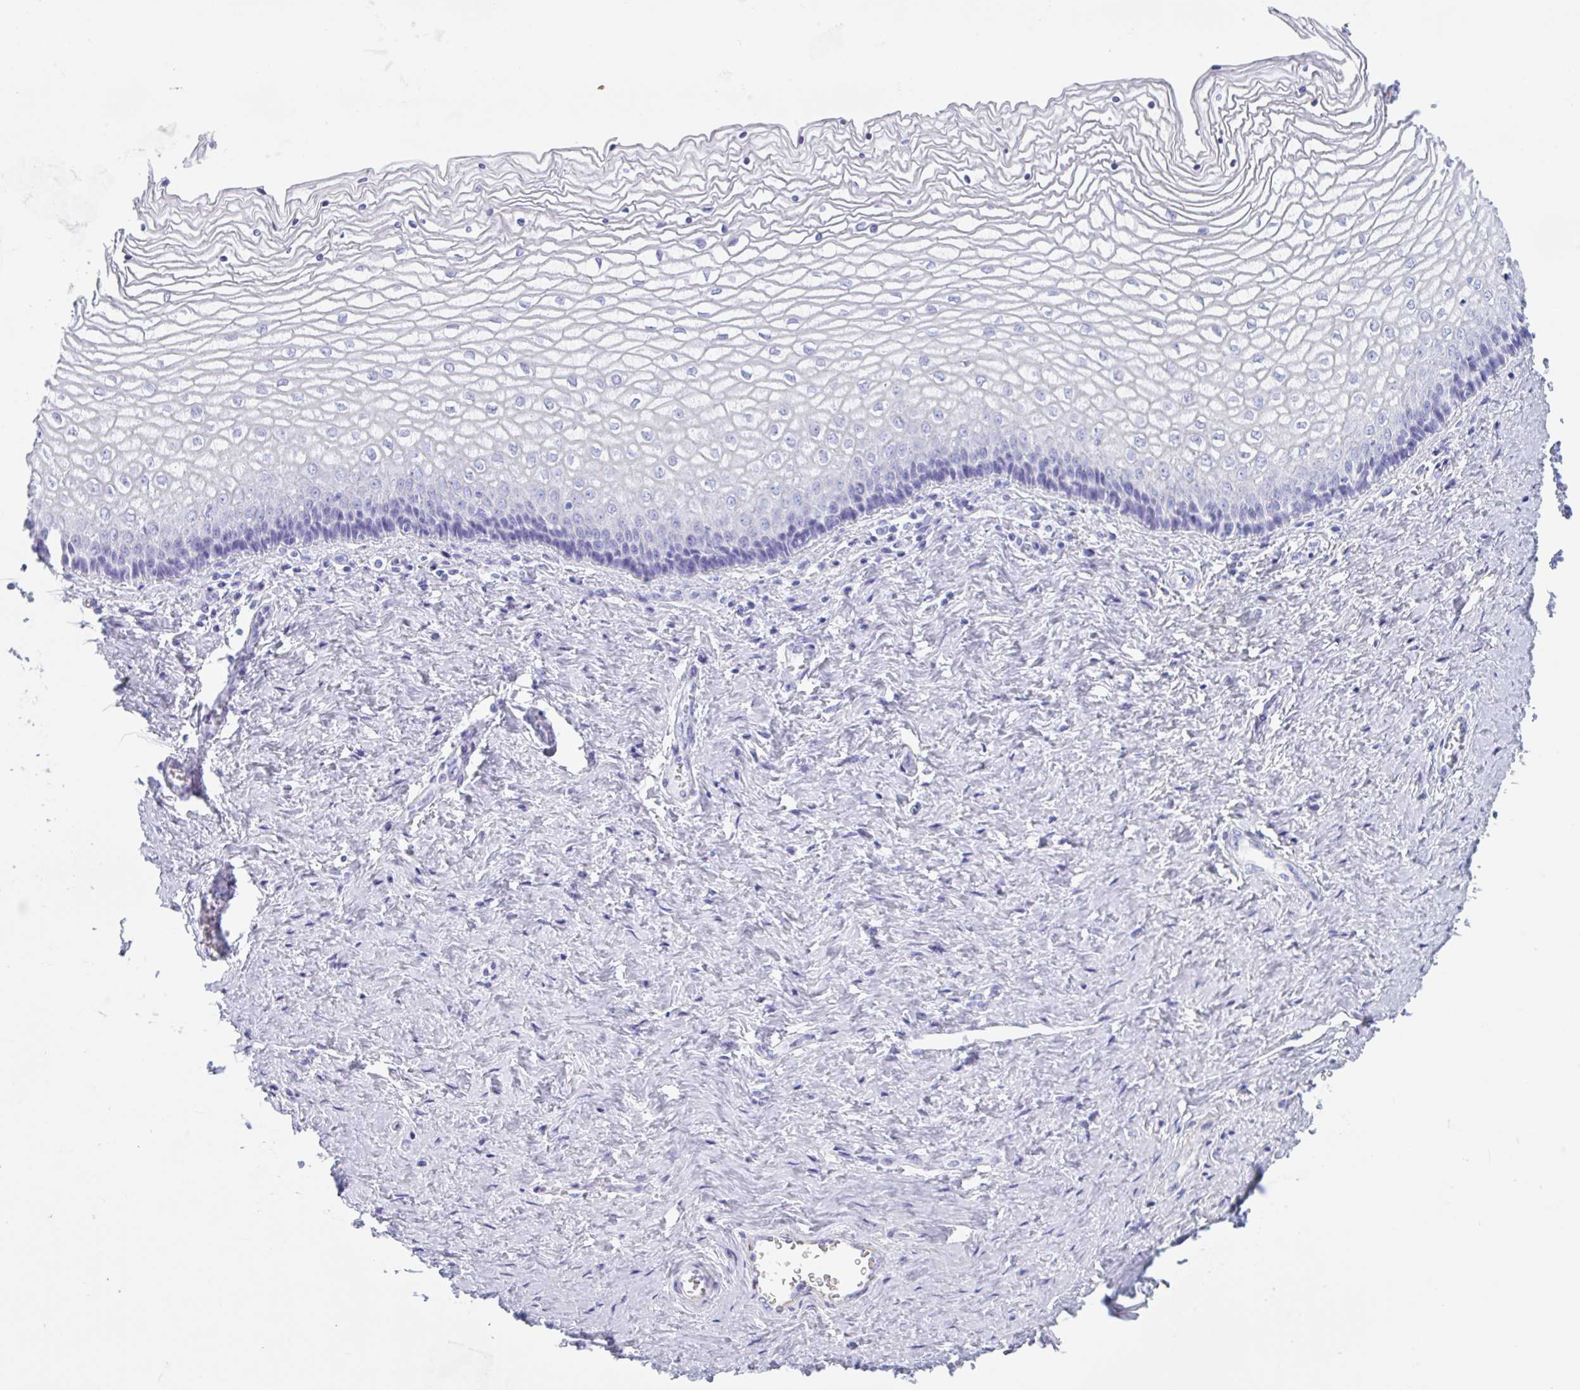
{"staining": {"intensity": "negative", "quantity": "none", "location": "none"}, "tissue": "vagina", "cell_type": "Squamous epithelial cells", "image_type": "normal", "snomed": [{"axis": "morphology", "description": "Normal tissue, NOS"}, {"axis": "topography", "description": "Vagina"}], "caption": "High magnification brightfield microscopy of benign vagina stained with DAB (3,3'-diaminobenzidine) (brown) and counterstained with hematoxylin (blue): squamous epithelial cells show no significant expression.", "gene": "TAS2R41", "patient": {"sex": "female", "age": 45}}